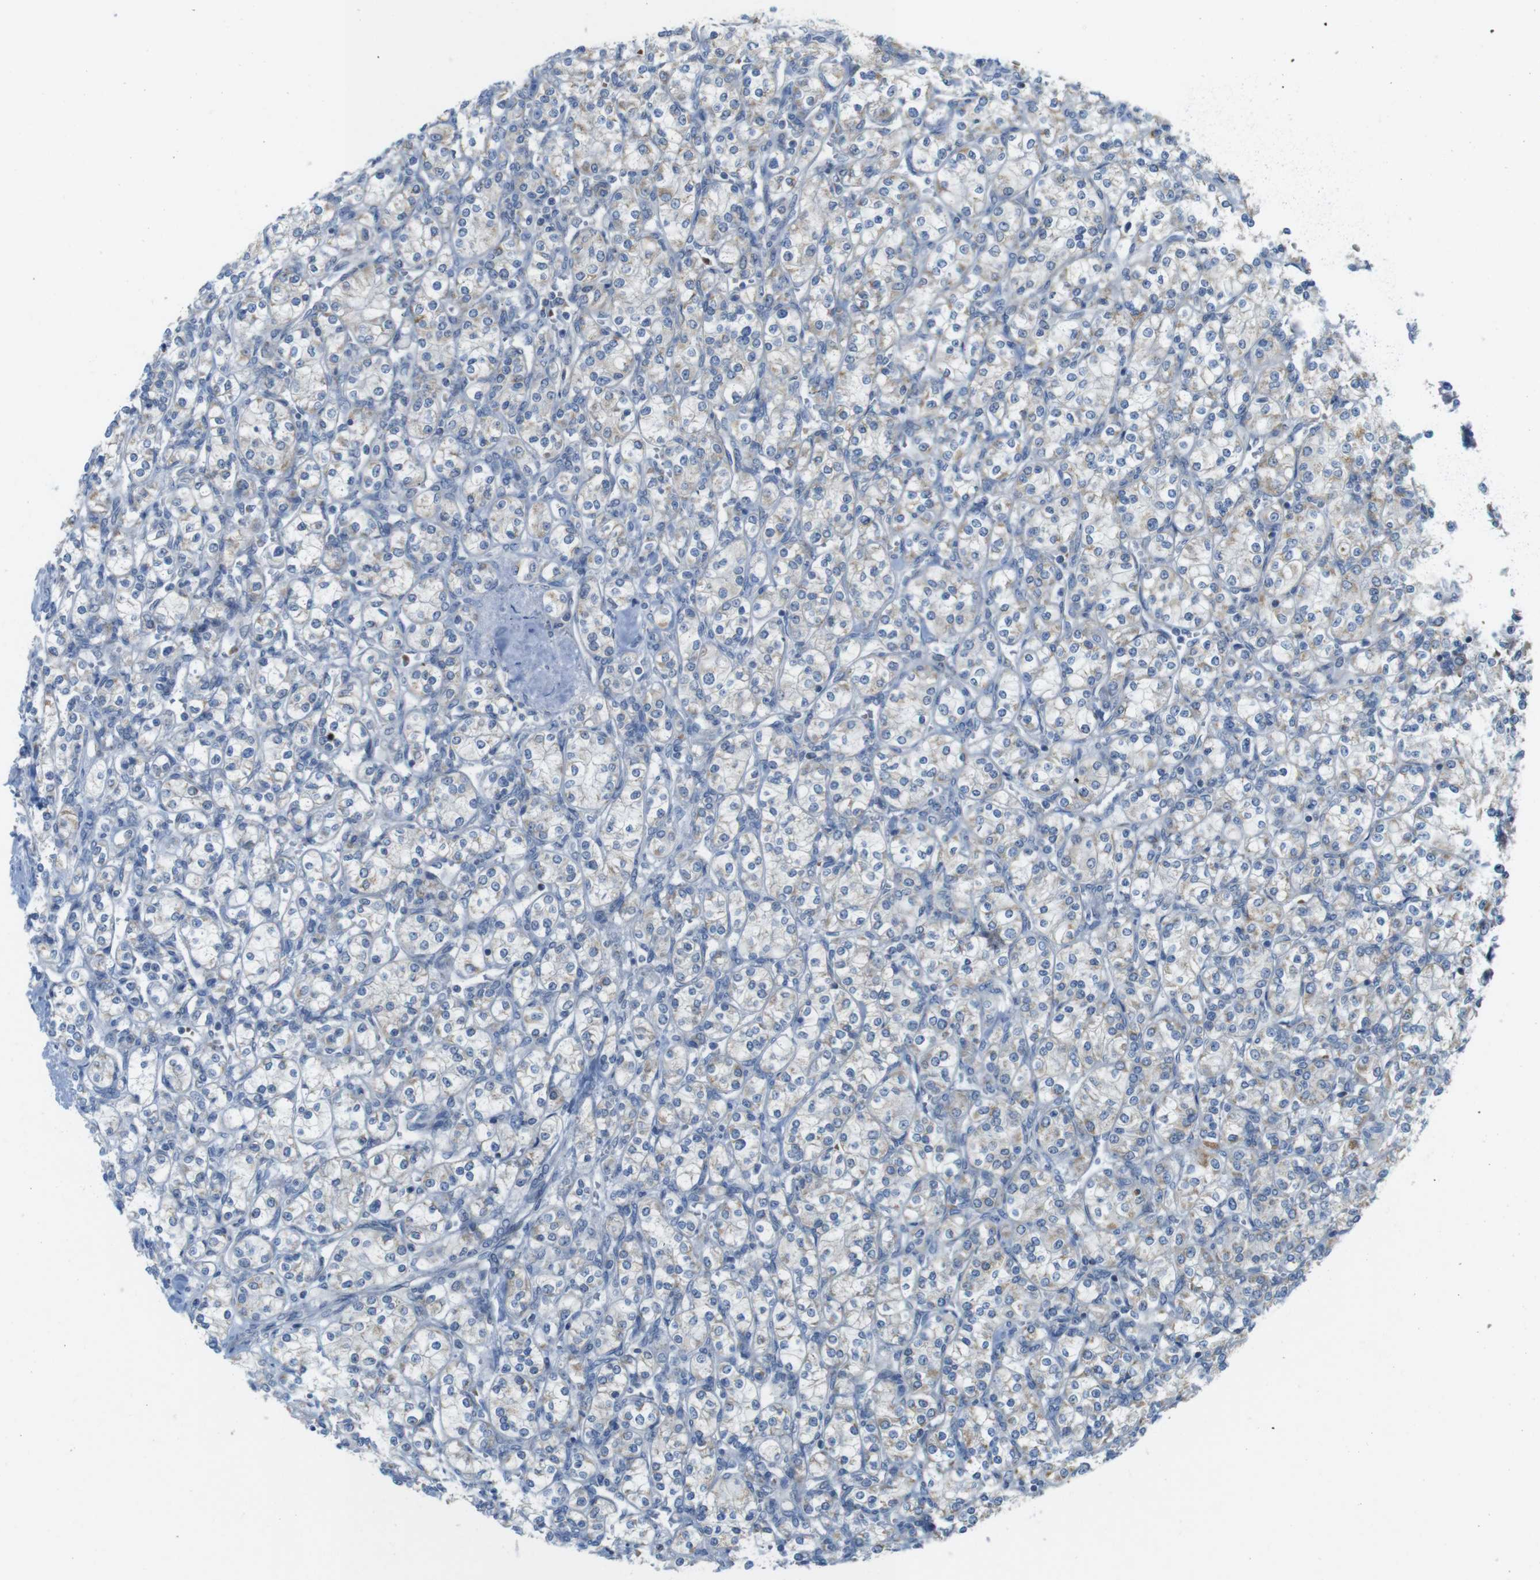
{"staining": {"intensity": "weak", "quantity": "<25%", "location": "cytoplasmic/membranous"}, "tissue": "renal cancer", "cell_type": "Tumor cells", "image_type": "cancer", "snomed": [{"axis": "morphology", "description": "Adenocarcinoma, NOS"}, {"axis": "topography", "description": "Kidney"}], "caption": "Tumor cells show no significant staining in renal adenocarcinoma.", "gene": "MARCHF1", "patient": {"sex": "male", "age": 77}}